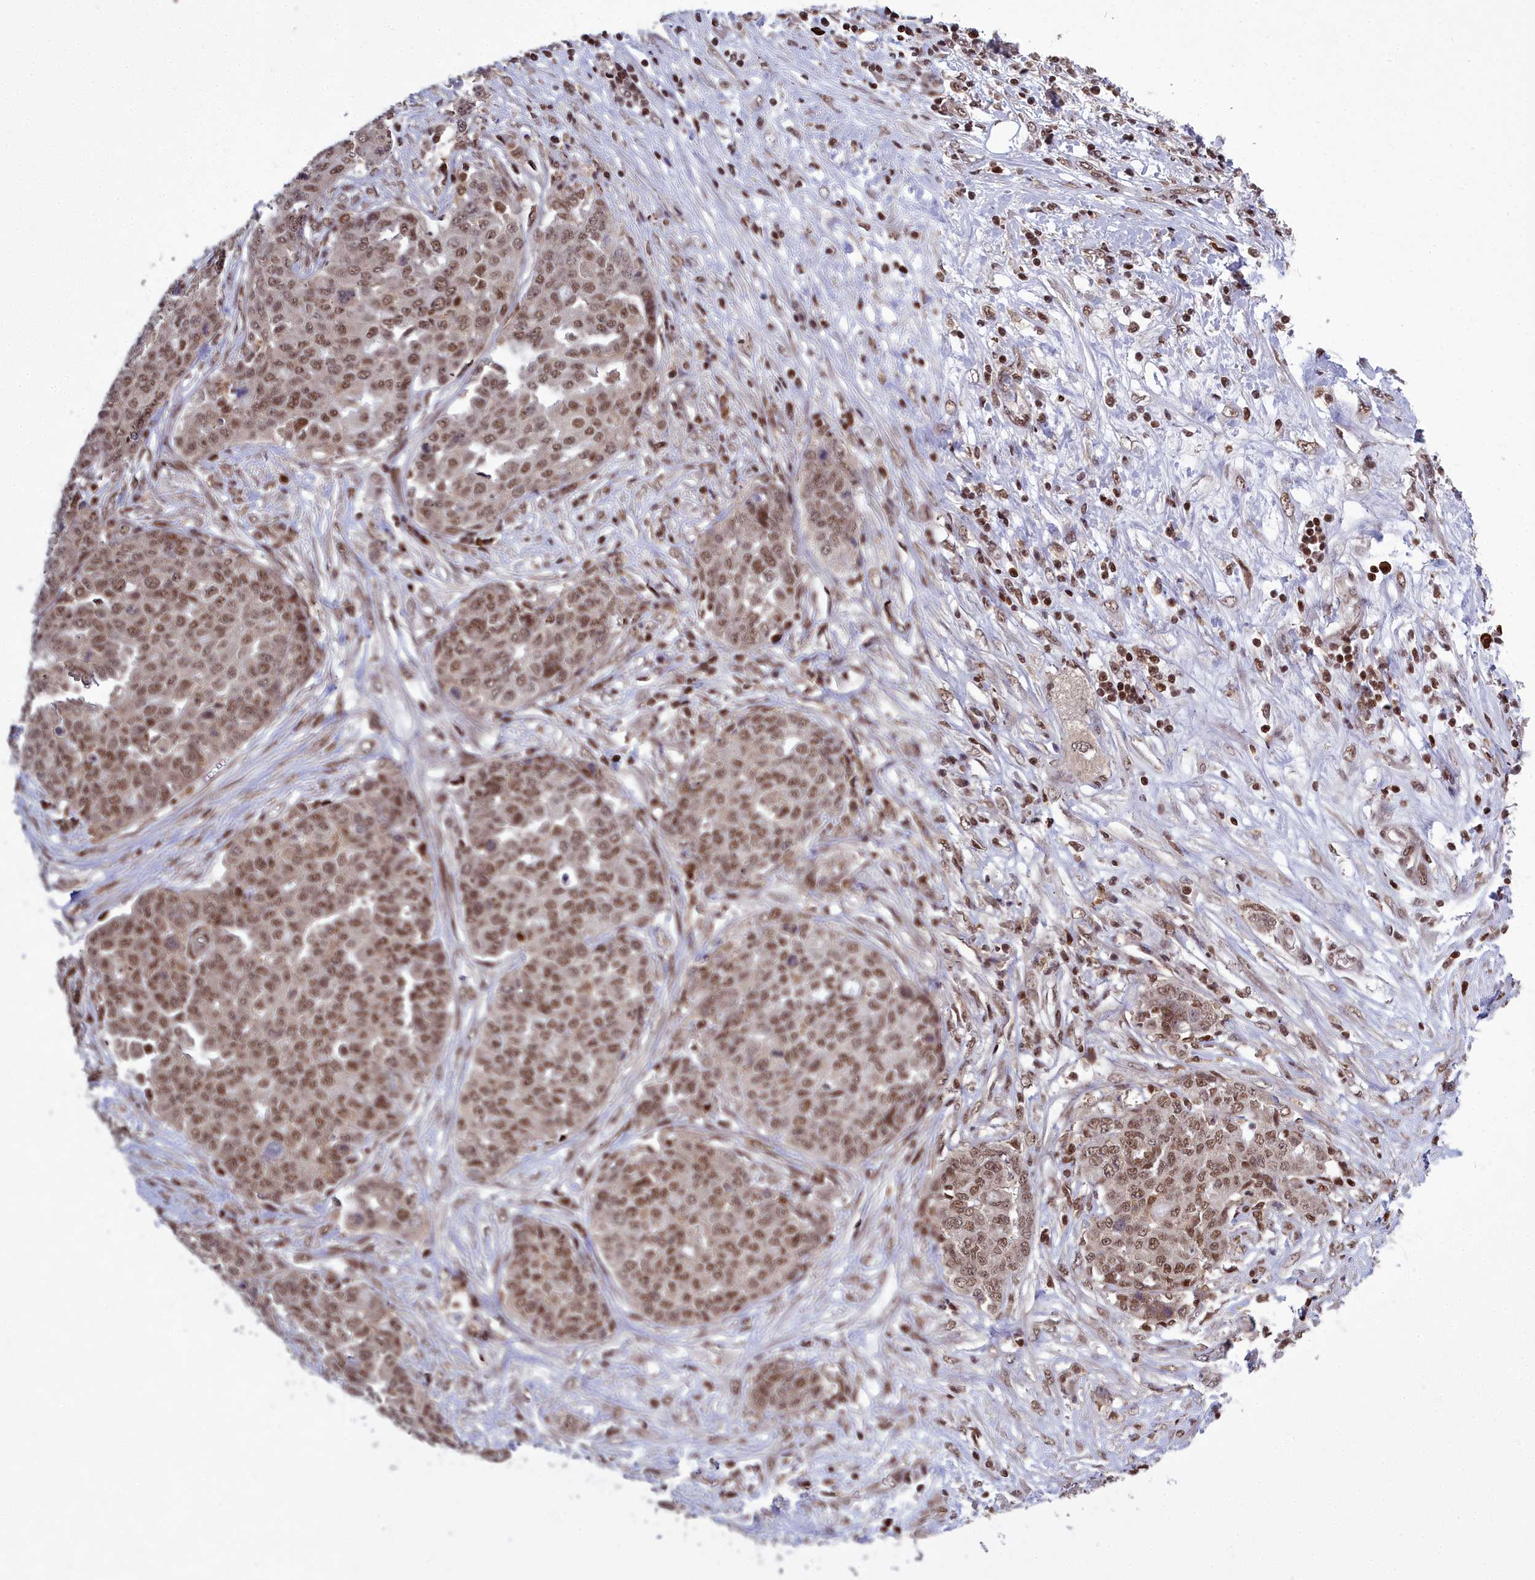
{"staining": {"intensity": "moderate", "quantity": ">75%", "location": "nuclear"}, "tissue": "ovarian cancer", "cell_type": "Tumor cells", "image_type": "cancer", "snomed": [{"axis": "morphology", "description": "Cystadenocarcinoma, serous, NOS"}, {"axis": "topography", "description": "Soft tissue"}, {"axis": "topography", "description": "Ovary"}], "caption": "Immunohistochemical staining of human serous cystadenocarcinoma (ovarian) demonstrates medium levels of moderate nuclear expression in about >75% of tumor cells. (brown staining indicates protein expression, while blue staining denotes nuclei).", "gene": "GMEB1", "patient": {"sex": "female", "age": 57}}